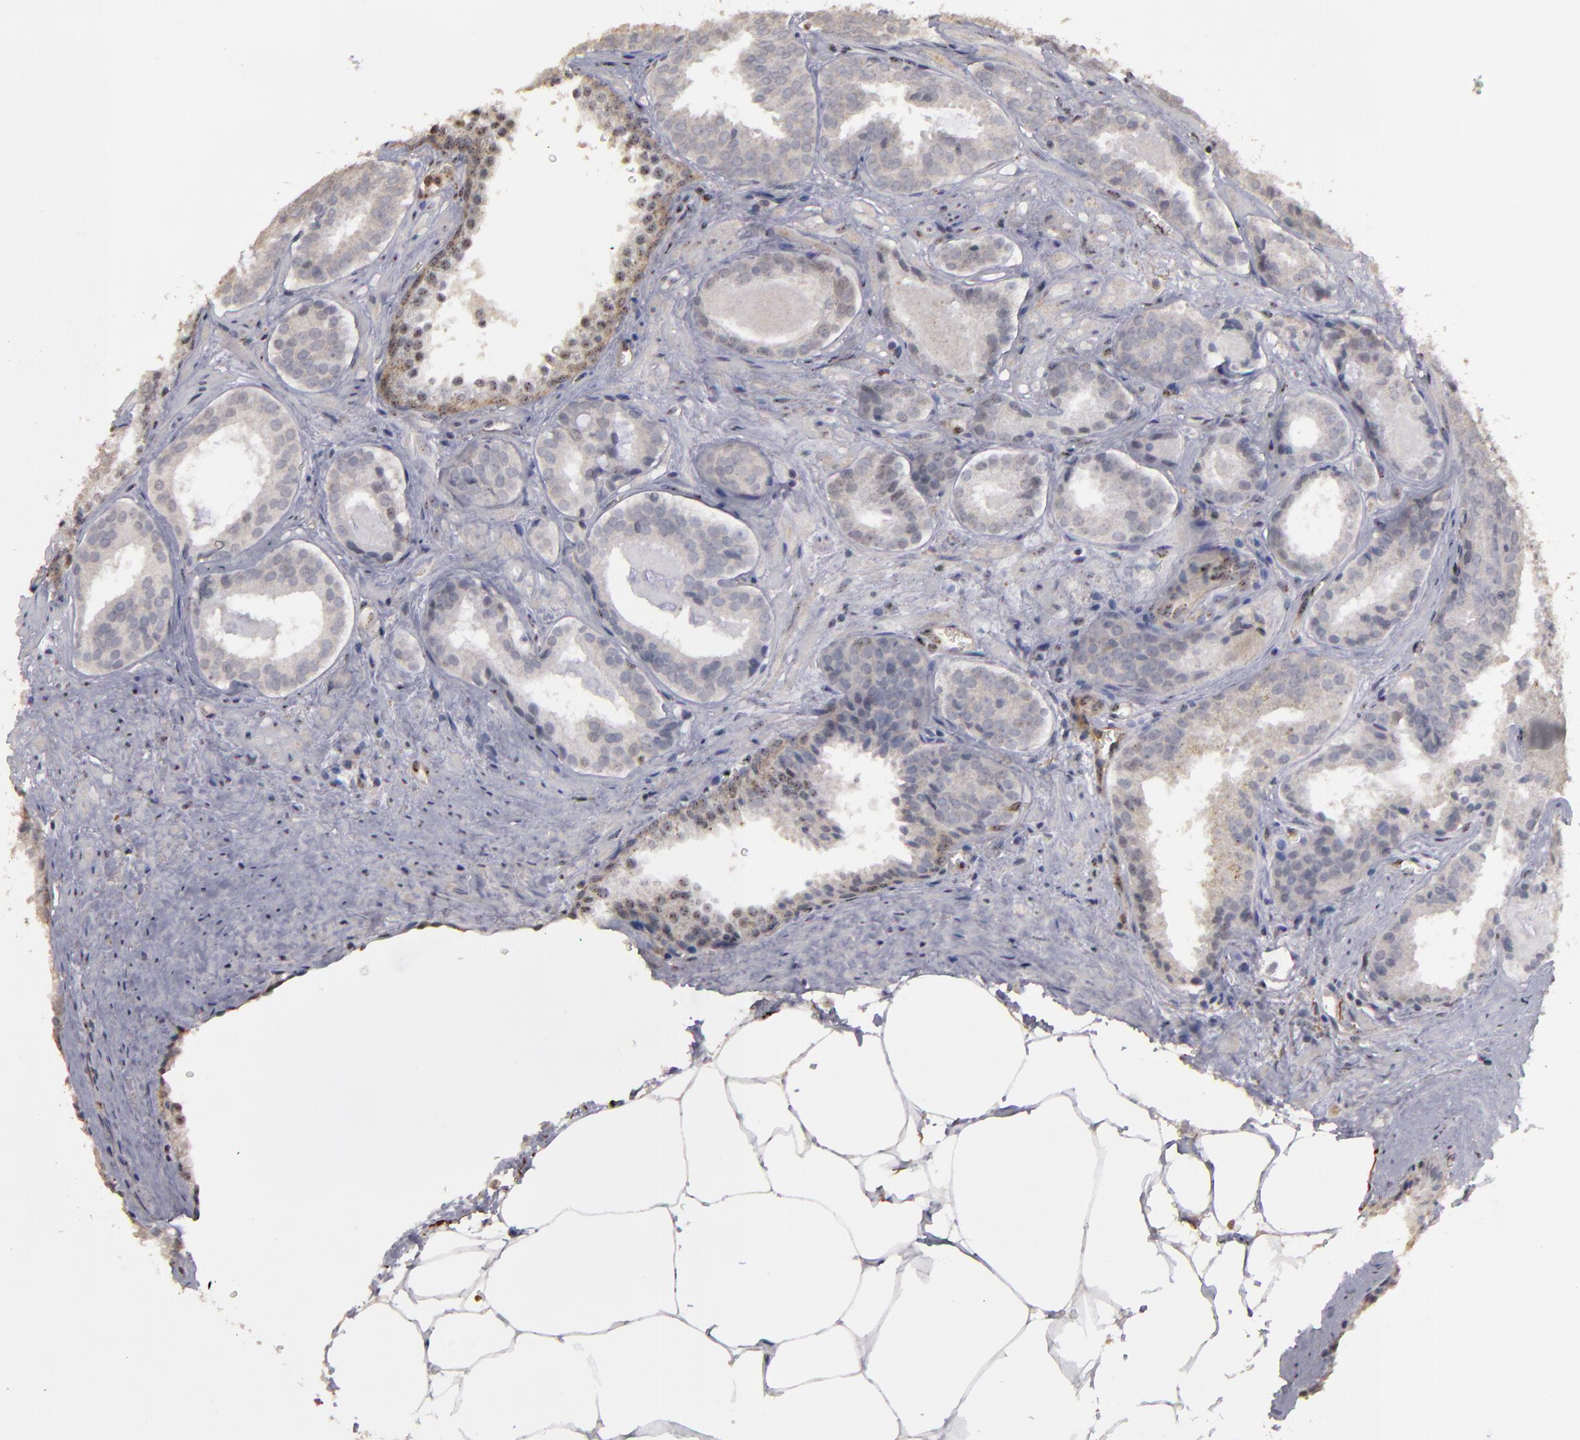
{"staining": {"intensity": "weak", "quantity": ">75%", "location": "cytoplasmic/membranous"}, "tissue": "prostate cancer", "cell_type": "Tumor cells", "image_type": "cancer", "snomed": [{"axis": "morphology", "description": "Adenocarcinoma, Medium grade"}, {"axis": "topography", "description": "Prostate"}], "caption": "About >75% of tumor cells in human prostate adenocarcinoma (medium-grade) exhibit weak cytoplasmic/membranous protein staining as visualized by brown immunohistochemical staining.", "gene": "CD55", "patient": {"sex": "male", "age": 64}}